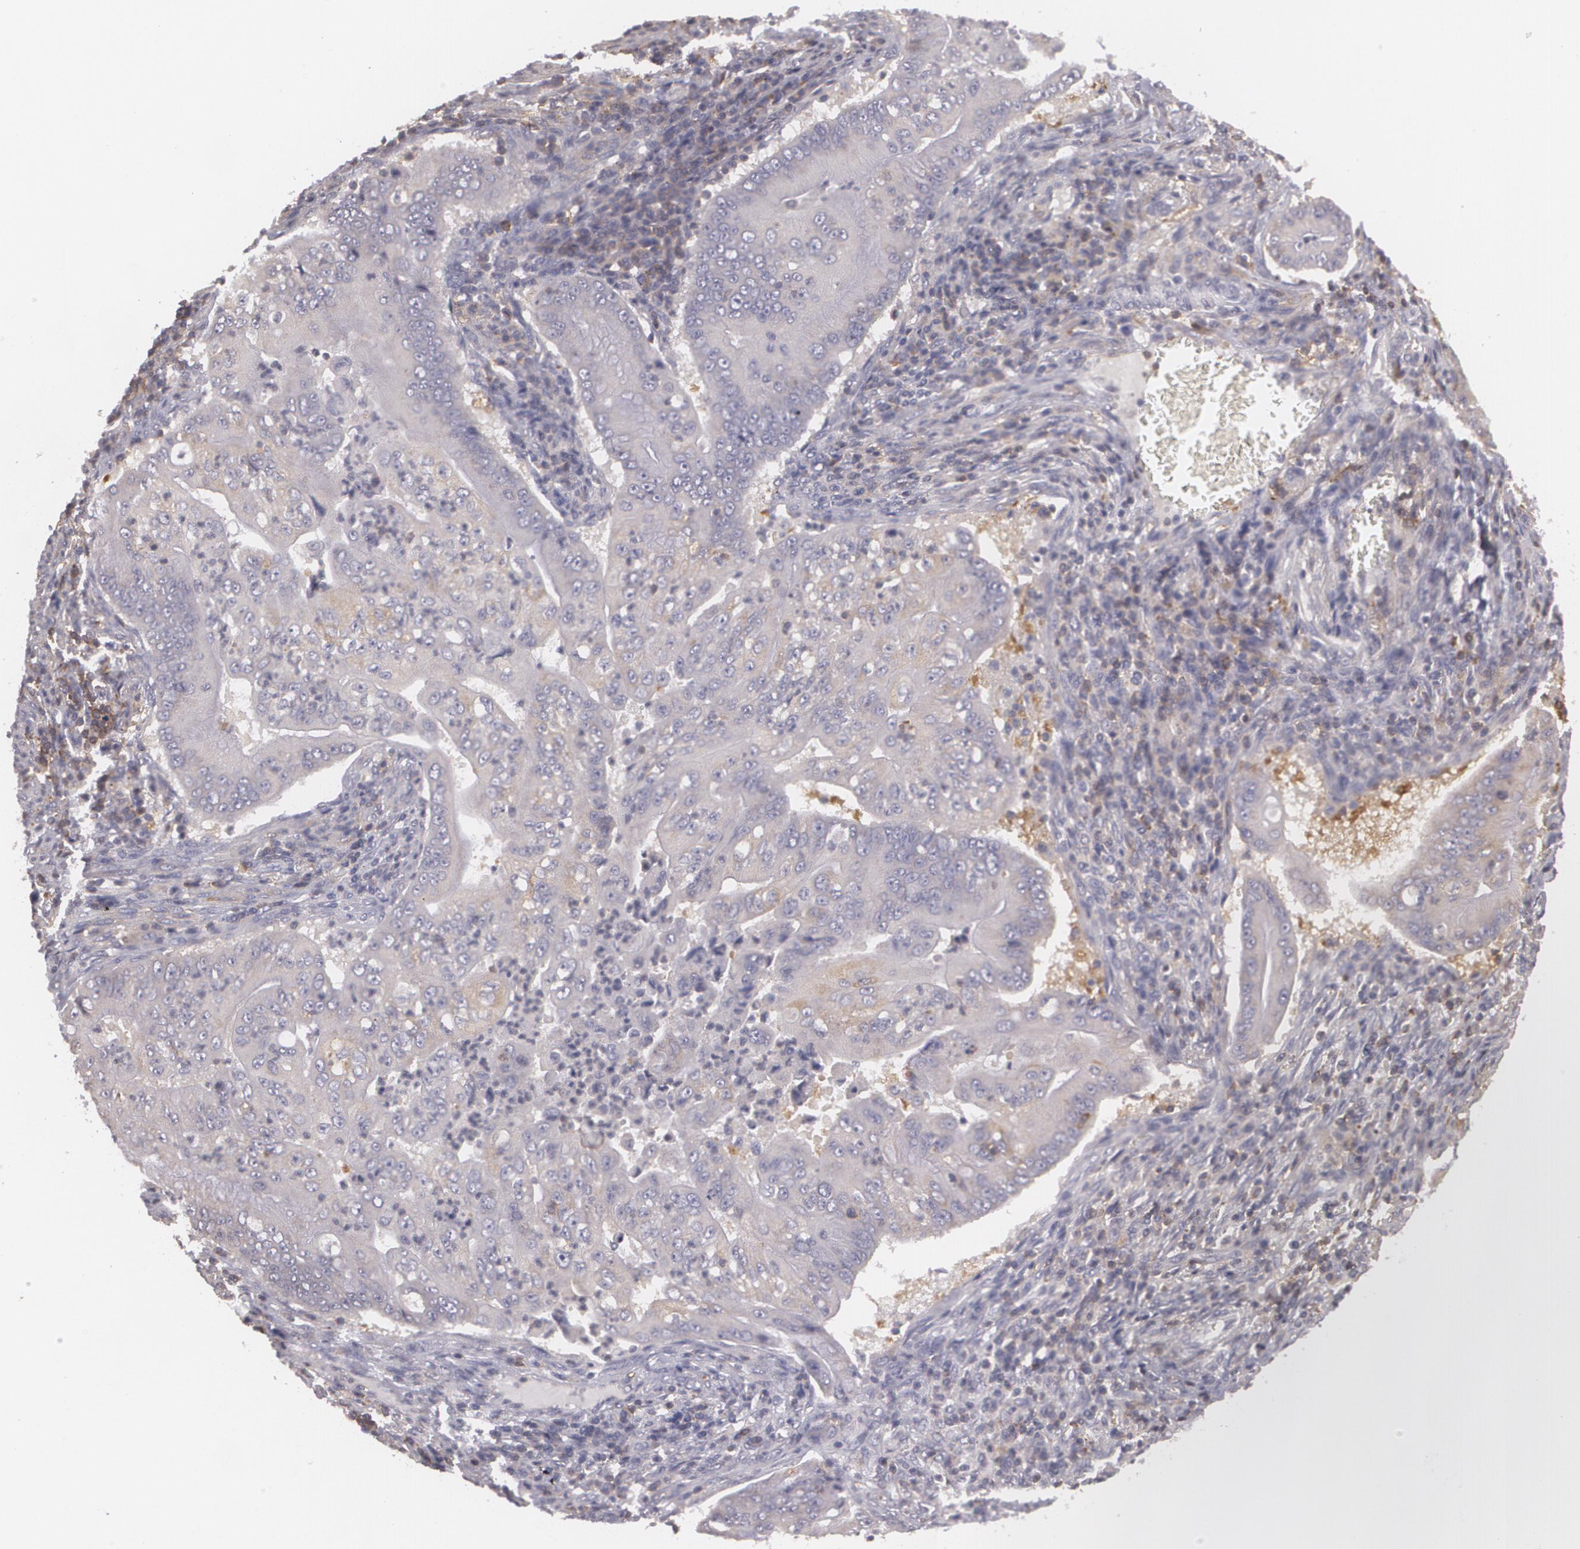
{"staining": {"intensity": "weak", "quantity": "25%-75%", "location": "cytoplasmic/membranous"}, "tissue": "pancreatic cancer", "cell_type": "Tumor cells", "image_type": "cancer", "snomed": [{"axis": "morphology", "description": "Adenocarcinoma, NOS"}, {"axis": "topography", "description": "Pancreas"}], "caption": "An immunohistochemistry histopathology image of neoplastic tissue is shown. Protein staining in brown labels weak cytoplasmic/membranous positivity in adenocarcinoma (pancreatic) within tumor cells. (IHC, brightfield microscopy, high magnification).", "gene": "BIN1", "patient": {"sex": "male", "age": 62}}